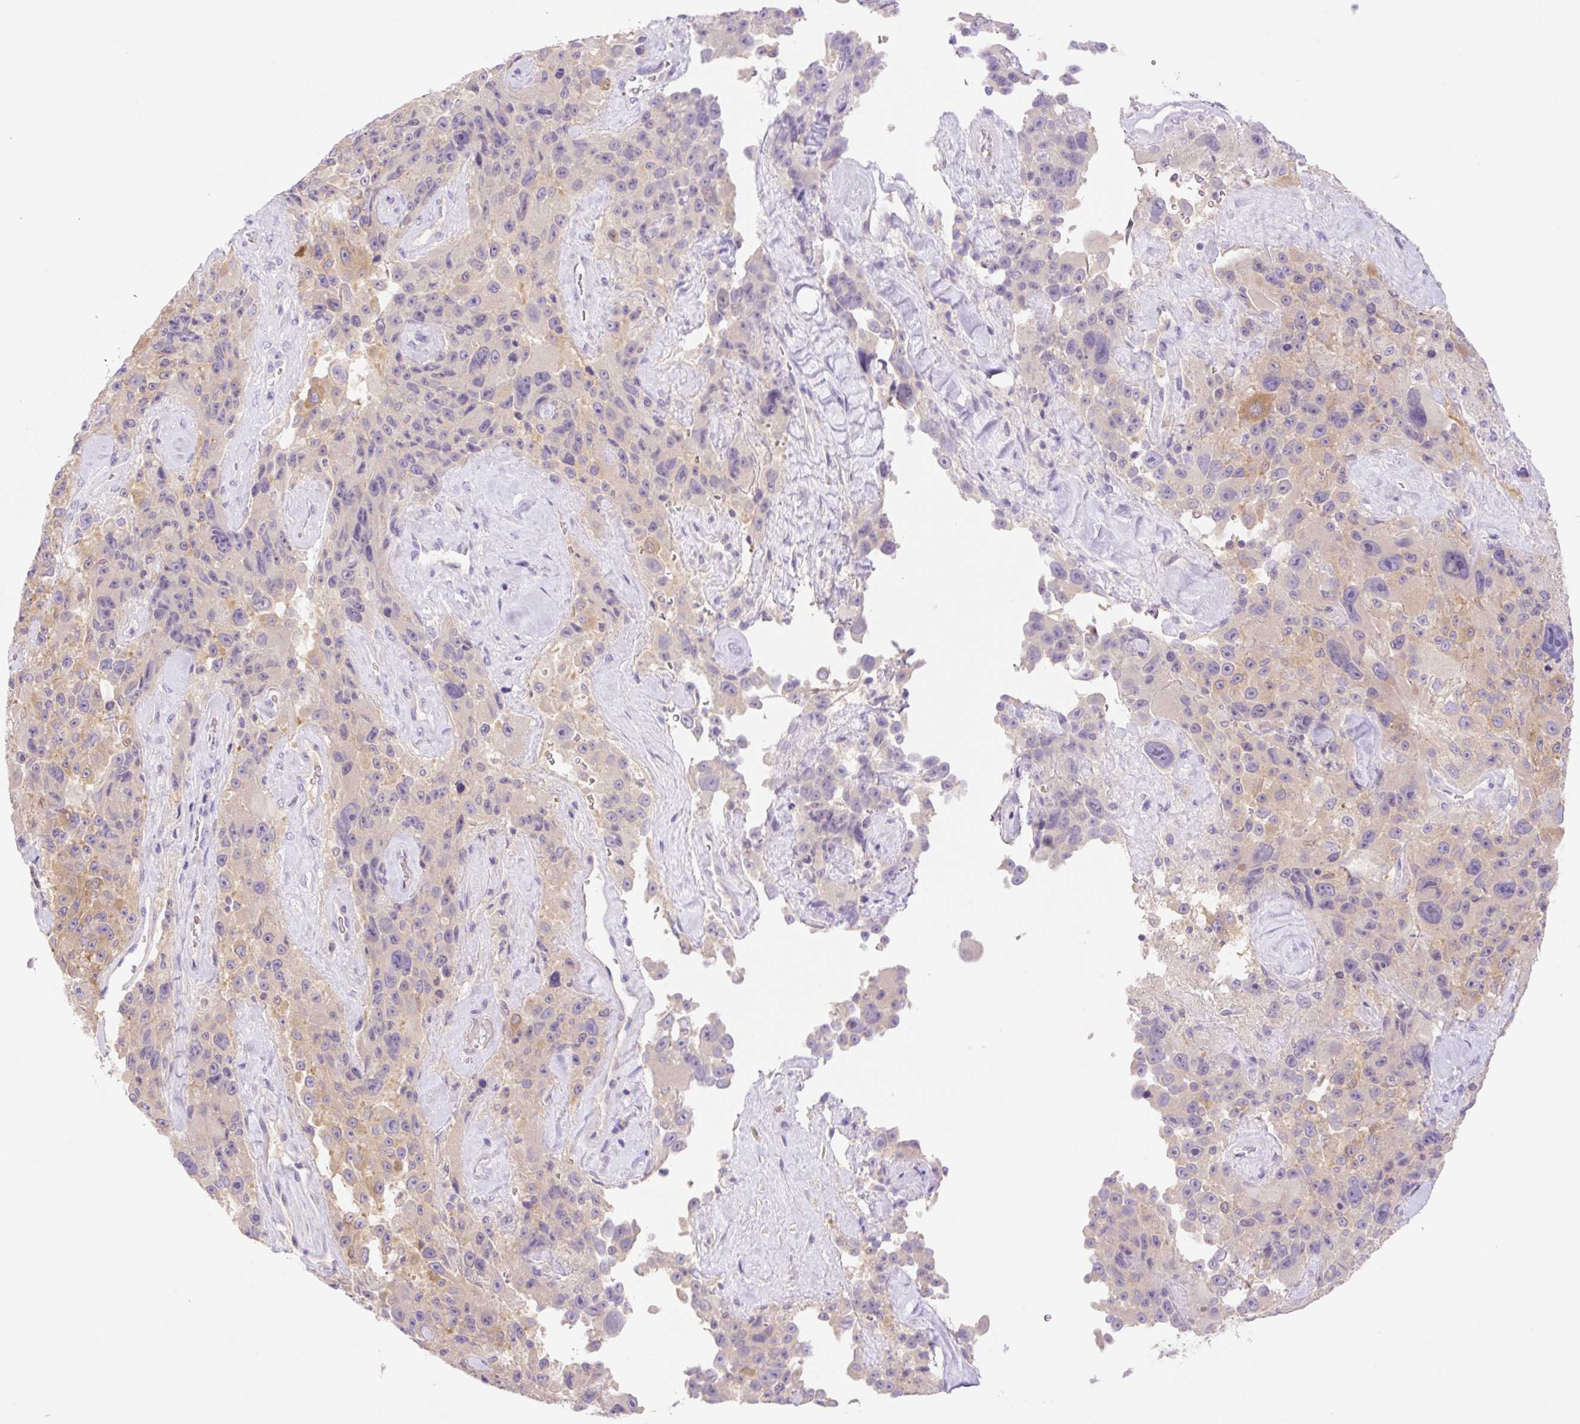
{"staining": {"intensity": "moderate", "quantity": ">75%", "location": "cytoplasmic/membranous"}, "tissue": "melanoma", "cell_type": "Tumor cells", "image_type": "cancer", "snomed": [{"axis": "morphology", "description": "Malignant melanoma, Metastatic site"}, {"axis": "topography", "description": "Lymph node"}], "caption": "Immunohistochemical staining of human malignant melanoma (metastatic site) demonstrates moderate cytoplasmic/membranous protein expression in about >75% of tumor cells.", "gene": "DENND5A", "patient": {"sex": "male", "age": 62}}